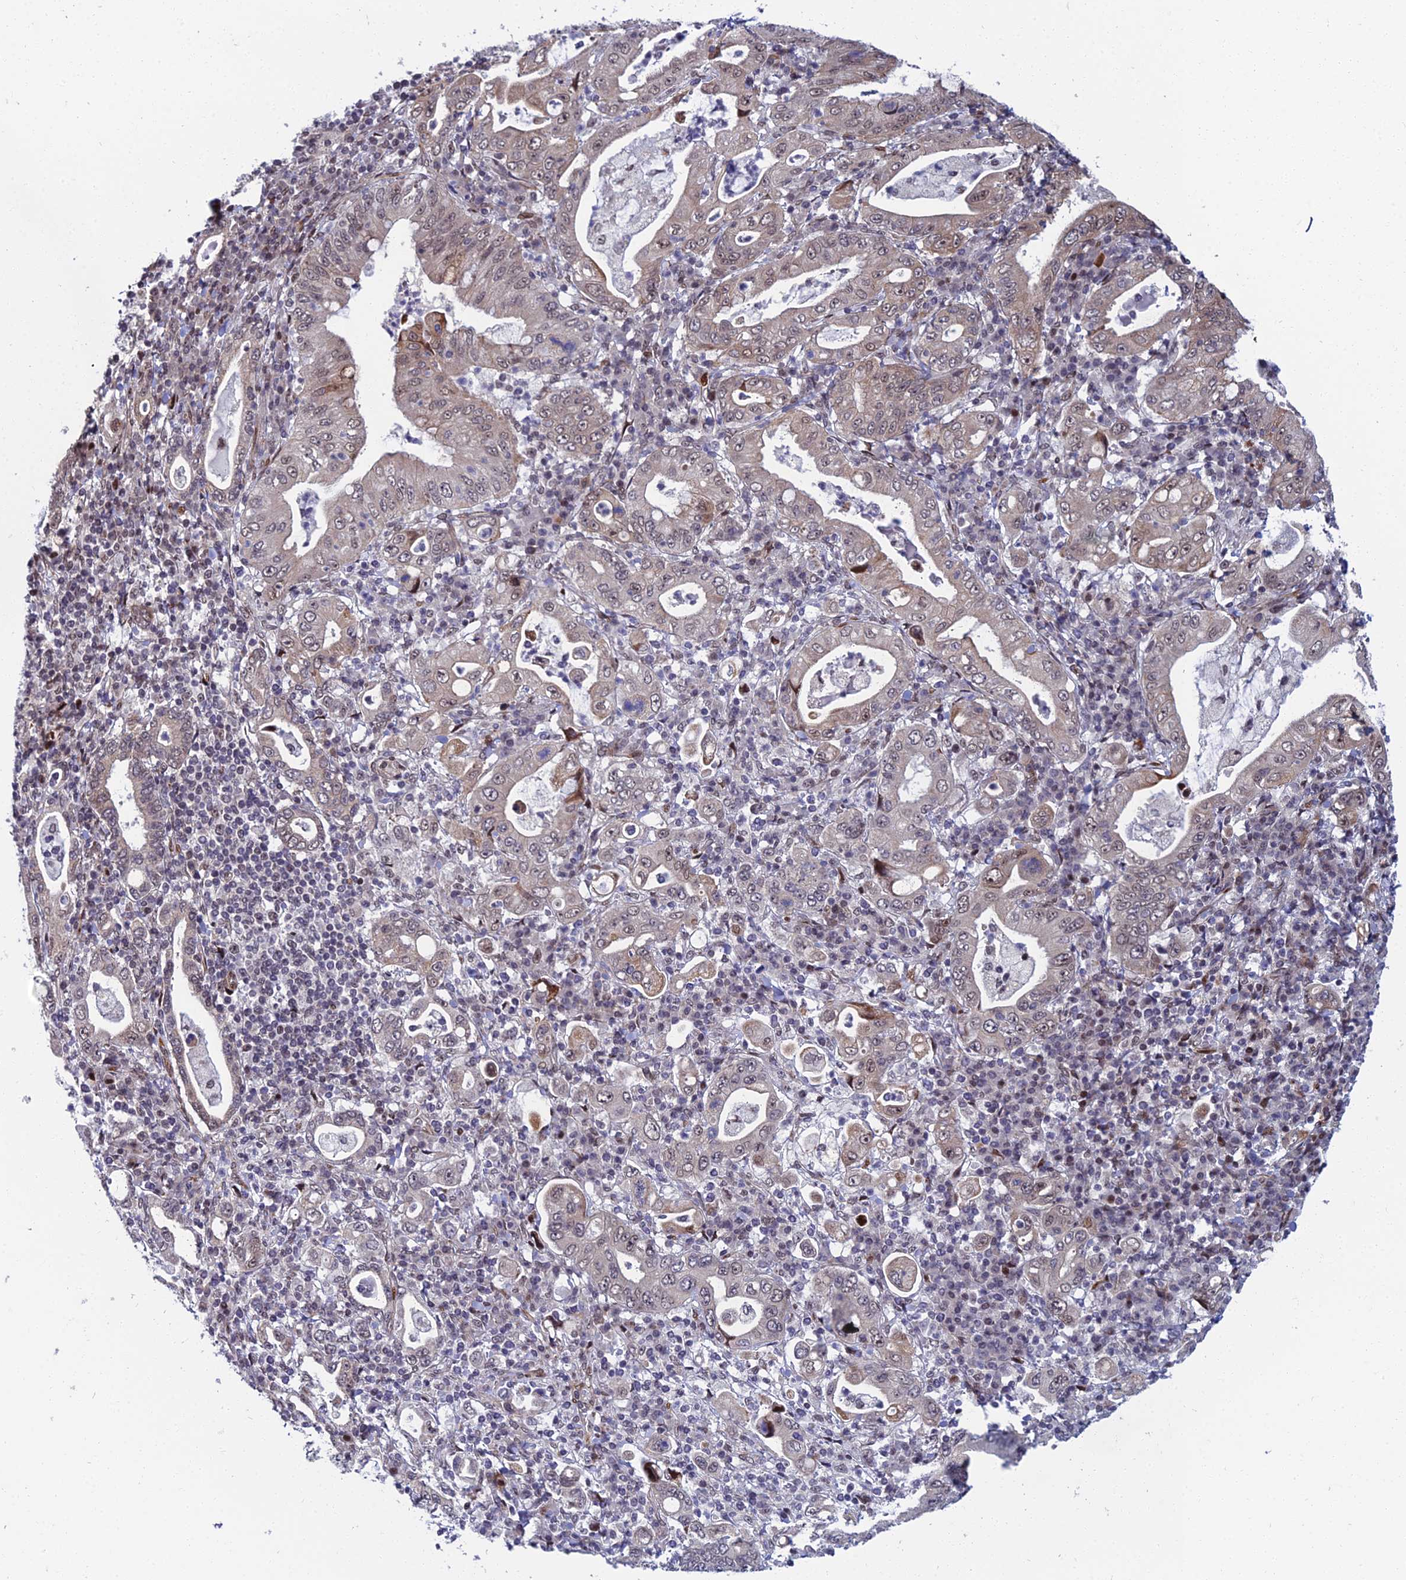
{"staining": {"intensity": "weak", "quantity": ">75%", "location": "cytoplasmic/membranous,nuclear"}, "tissue": "stomach cancer", "cell_type": "Tumor cells", "image_type": "cancer", "snomed": [{"axis": "morphology", "description": "Normal tissue, NOS"}, {"axis": "morphology", "description": "Adenocarcinoma, NOS"}, {"axis": "topography", "description": "Esophagus"}, {"axis": "topography", "description": "Stomach, upper"}, {"axis": "topography", "description": "Peripheral nerve tissue"}], "caption": "Immunohistochemistry of human stomach adenocarcinoma displays low levels of weak cytoplasmic/membranous and nuclear expression in about >75% of tumor cells.", "gene": "ZNF668", "patient": {"sex": "male", "age": 62}}